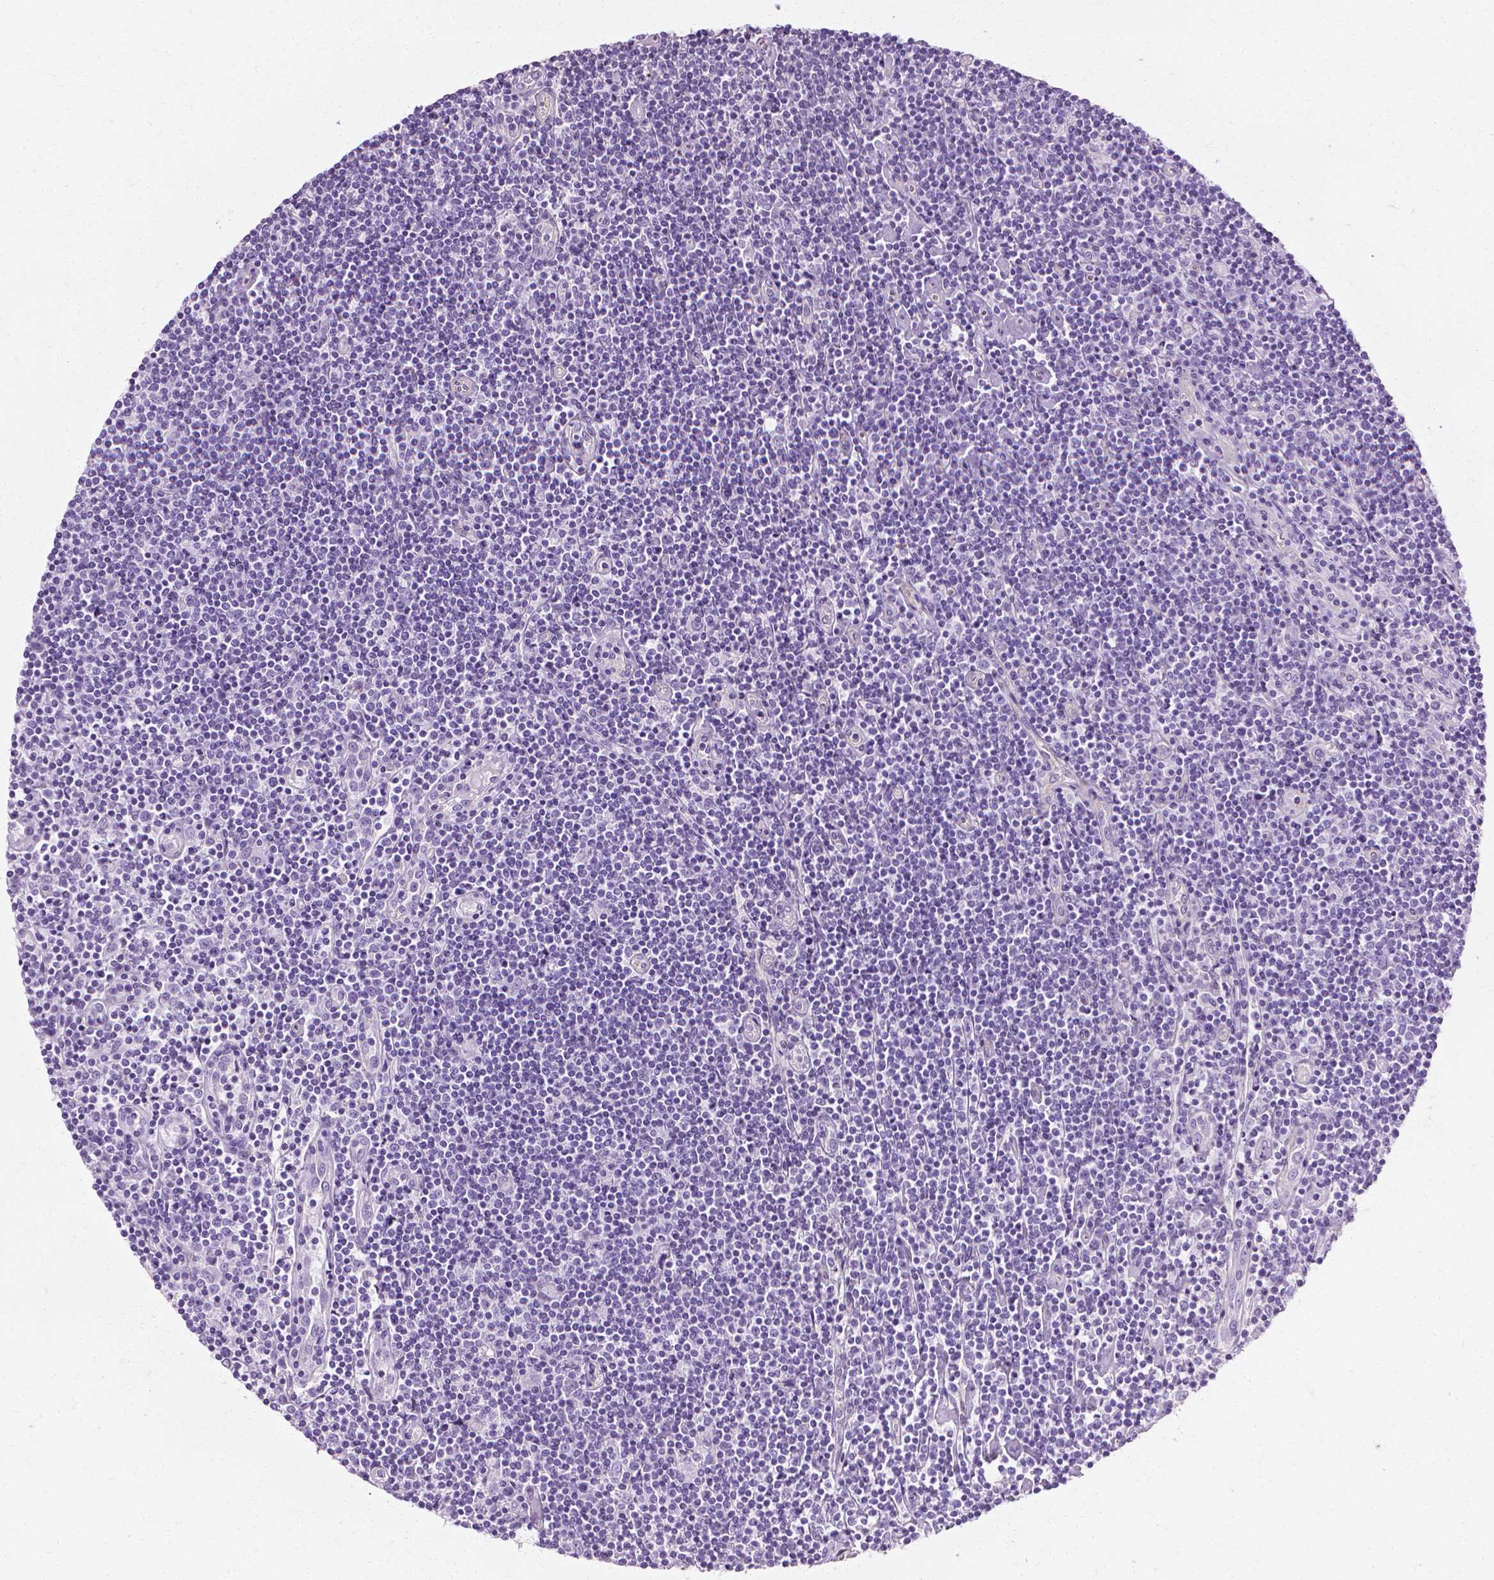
{"staining": {"intensity": "negative", "quantity": "none", "location": "none"}, "tissue": "lymphoma", "cell_type": "Tumor cells", "image_type": "cancer", "snomed": [{"axis": "morphology", "description": "Hodgkin's disease, NOS"}, {"axis": "topography", "description": "Lymph node"}], "caption": "Protein analysis of Hodgkin's disease demonstrates no significant expression in tumor cells.", "gene": "CFAP157", "patient": {"sex": "male", "age": 40}}